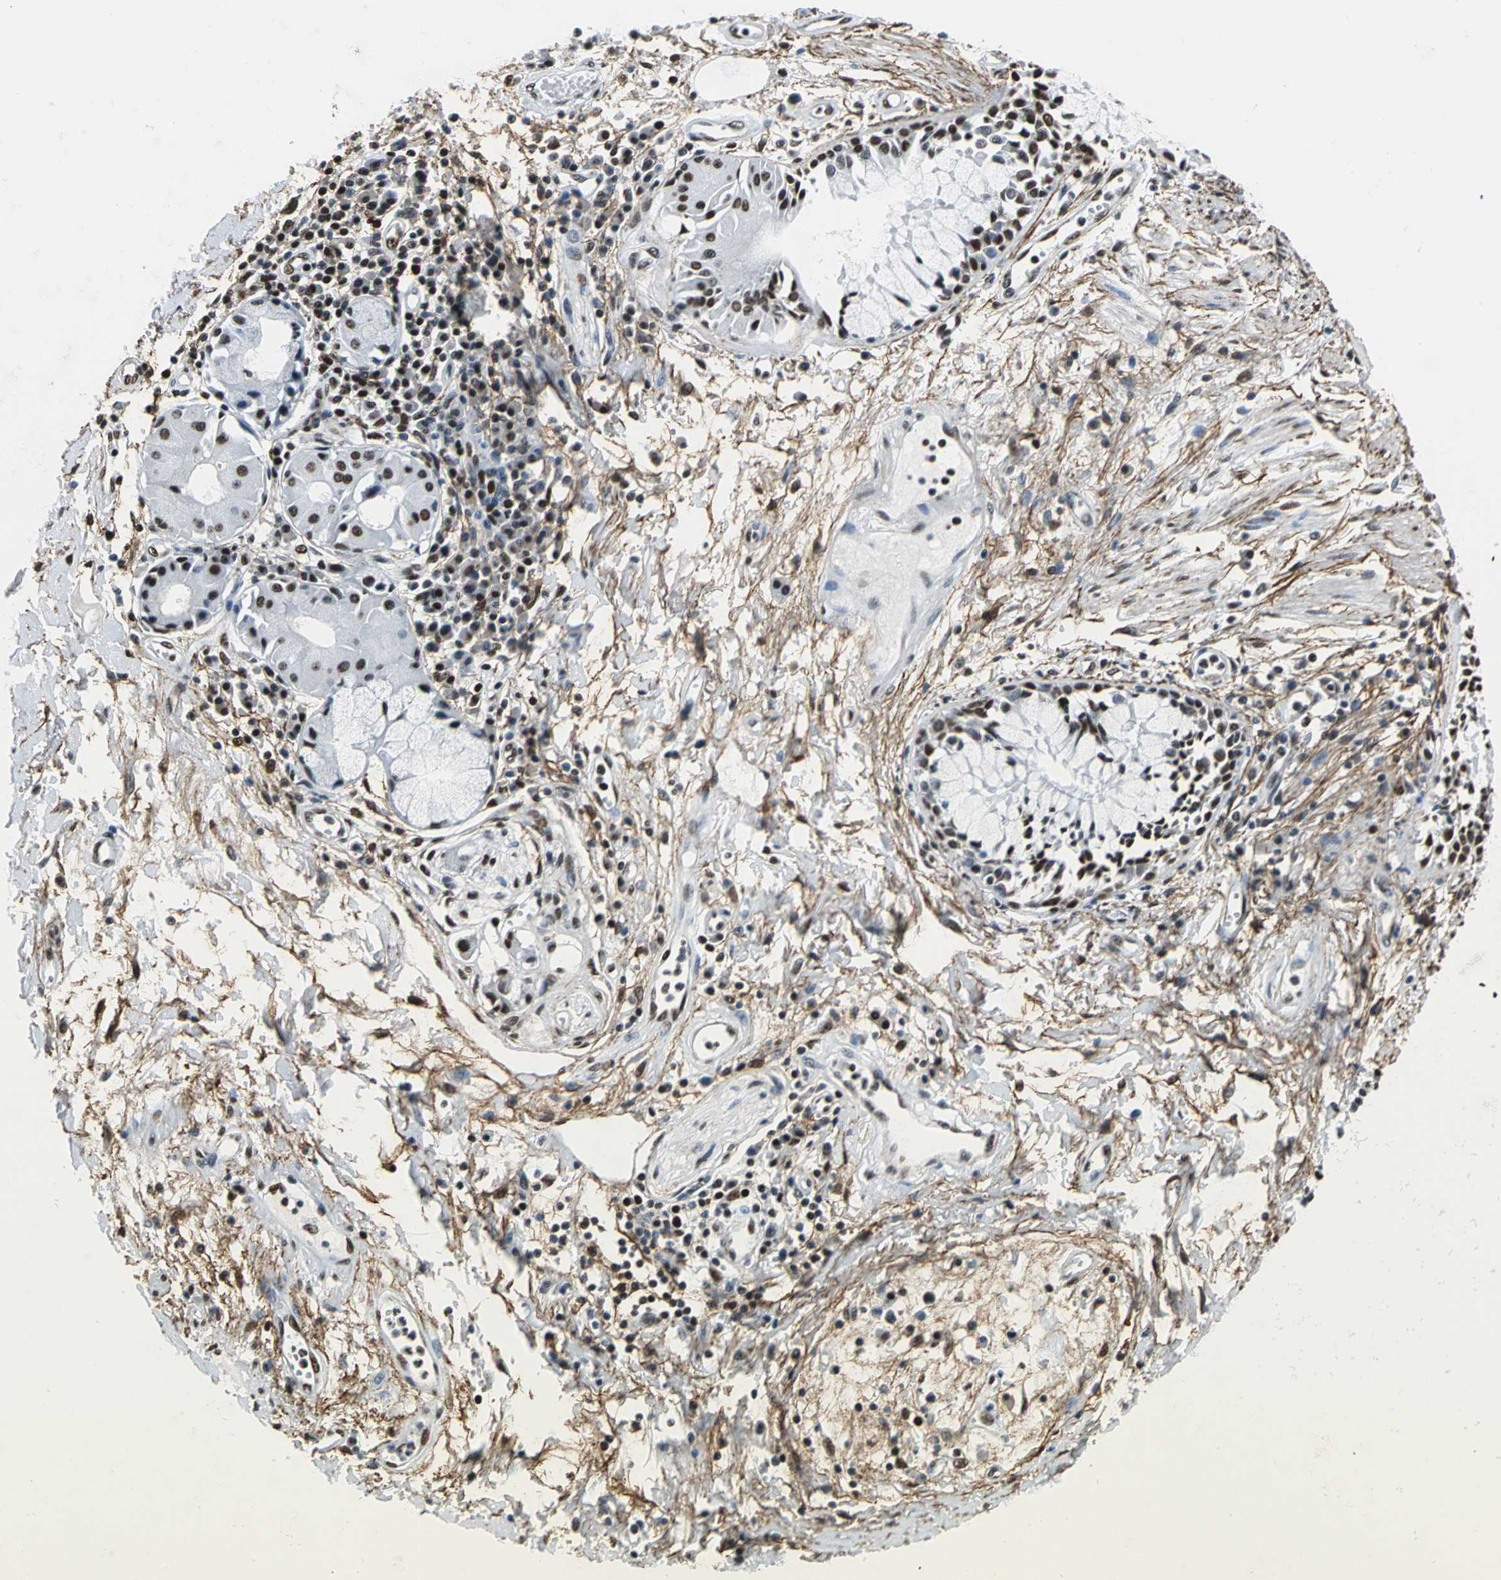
{"staining": {"intensity": "moderate", "quantity": "25%-75%", "location": "nuclear"}, "tissue": "adipose tissue", "cell_type": "Adipocytes", "image_type": "normal", "snomed": [{"axis": "morphology", "description": "Normal tissue, NOS"}, {"axis": "morphology", "description": "Adenocarcinoma, NOS"}, {"axis": "topography", "description": "Cartilage tissue"}, {"axis": "topography", "description": "Bronchus"}, {"axis": "topography", "description": "Lung"}], "caption": "Brown immunohistochemical staining in normal human adipose tissue demonstrates moderate nuclear staining in approximately 25%-75% of adipocytes.", "gene": "APEX1", "patient": {"sex": "female", "age": 67}}